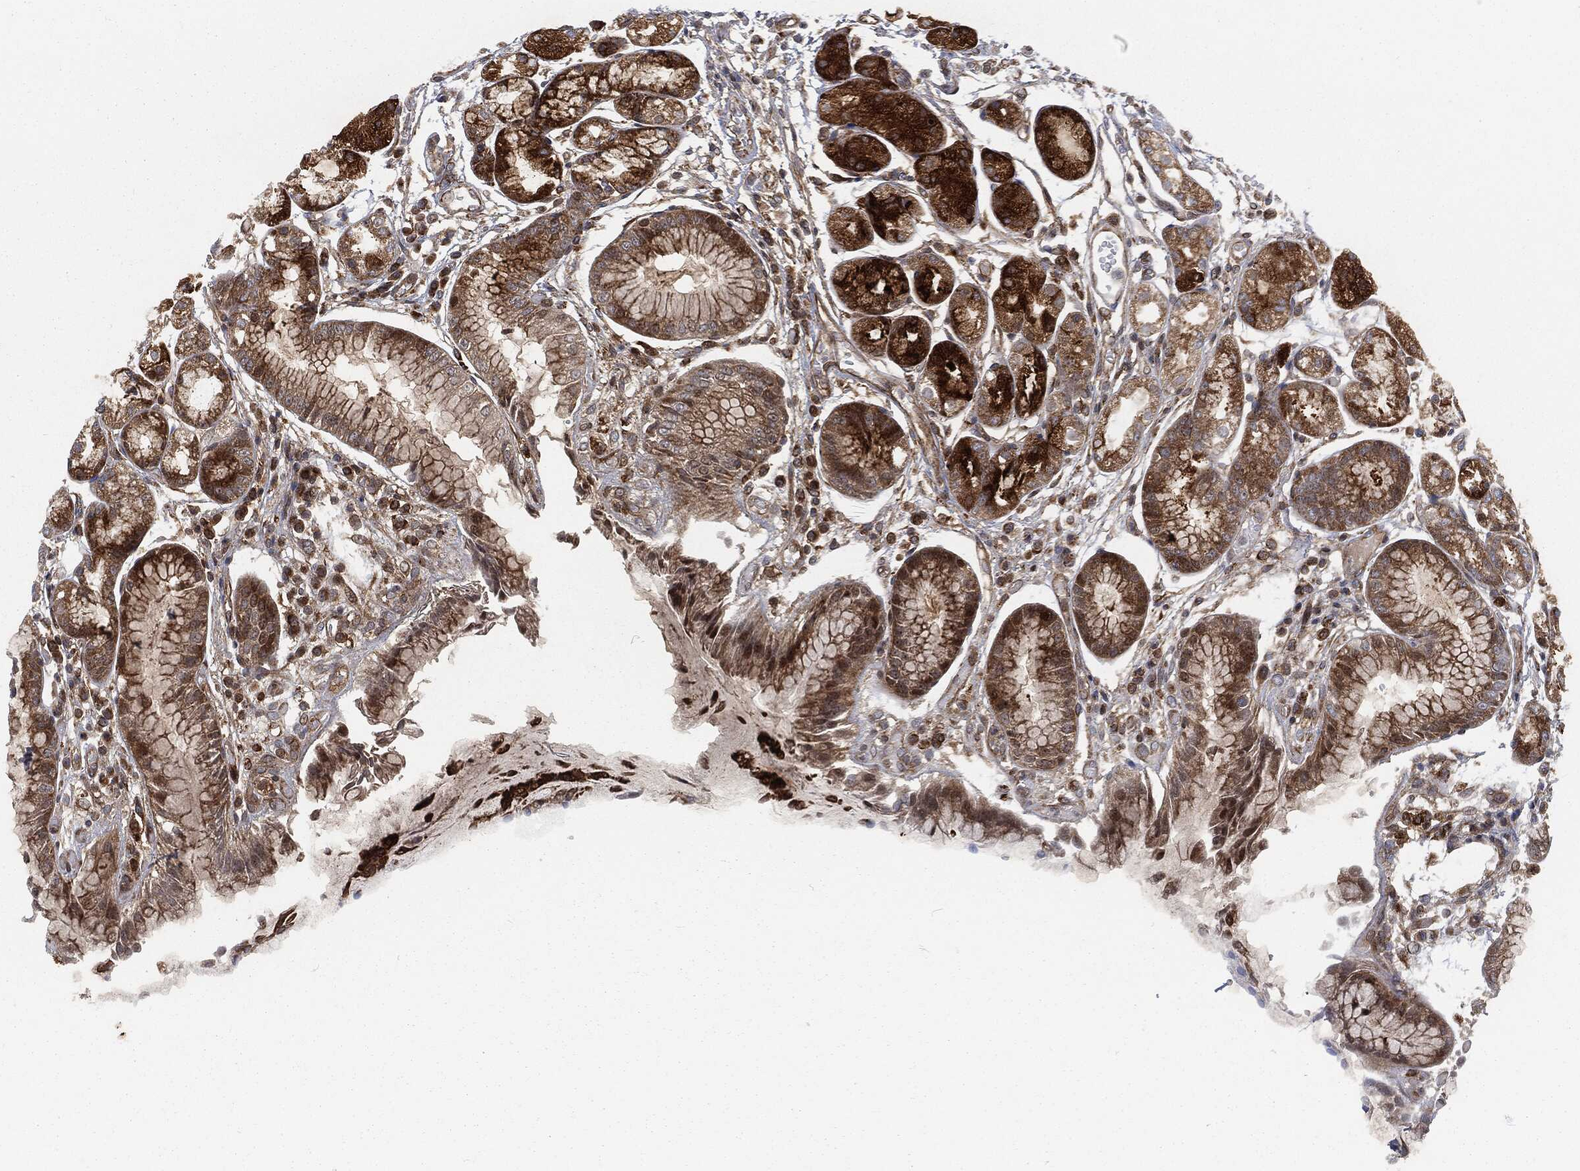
{"staining": {"intensity": "moderate", "quantity": ">75%", "location": "cytoplasmic/membranous"}, "tissue": "stomach", "cell_type": "Glandular cells", "image_type": "normal", "snomed": [{"axis": "morphology", "description": "Normal tissue, NOS"}, {"axis": "topography", "description": "Stomach, upper"}], "caption": "Immunohistochemistry (DAB) staining of unremarkable stomach shows moderate cytoplasmic/membranous protein staining in about >75% of glandular cells.", "gene": "RFTN1", "patient": {"sex": "male", "age": 72}}